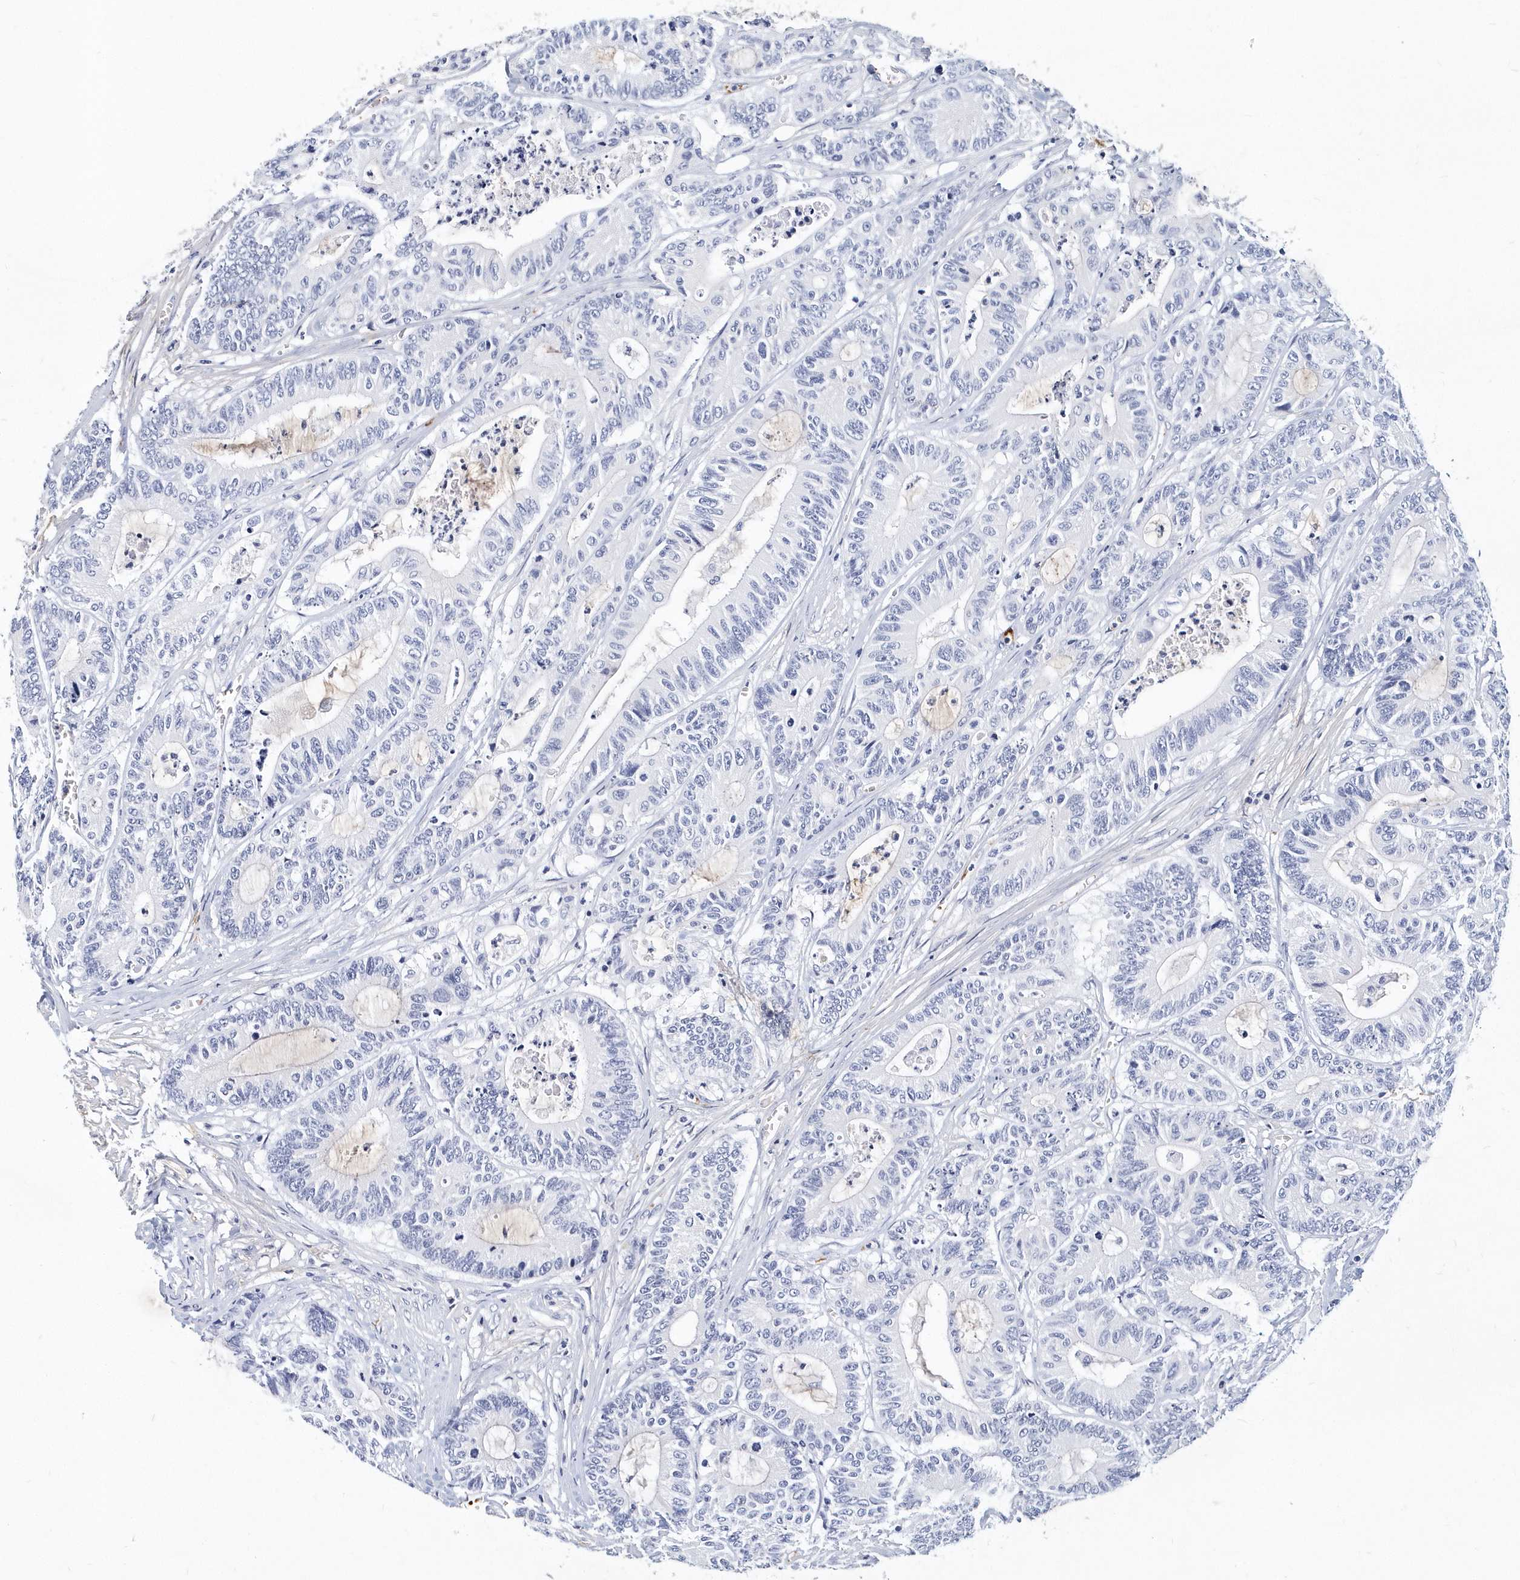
{"staining": {"intensity": "negative", "quantity": "none", "location": "none"}, "tissue": "colorectal cancer", "cell_type": "Tumor cells", "image_type": "cancer", "snomed": [{"axis": "morphology", "description": "Adenocarcinoma, NOS"}, {"axis": "topography", "description": "Colon"}], "caption": "Tumor cells are negative for protein expression in human colorectal cancer.", "gene": "ITGA2B", "patient": {"sex": "female", "age": 84}}